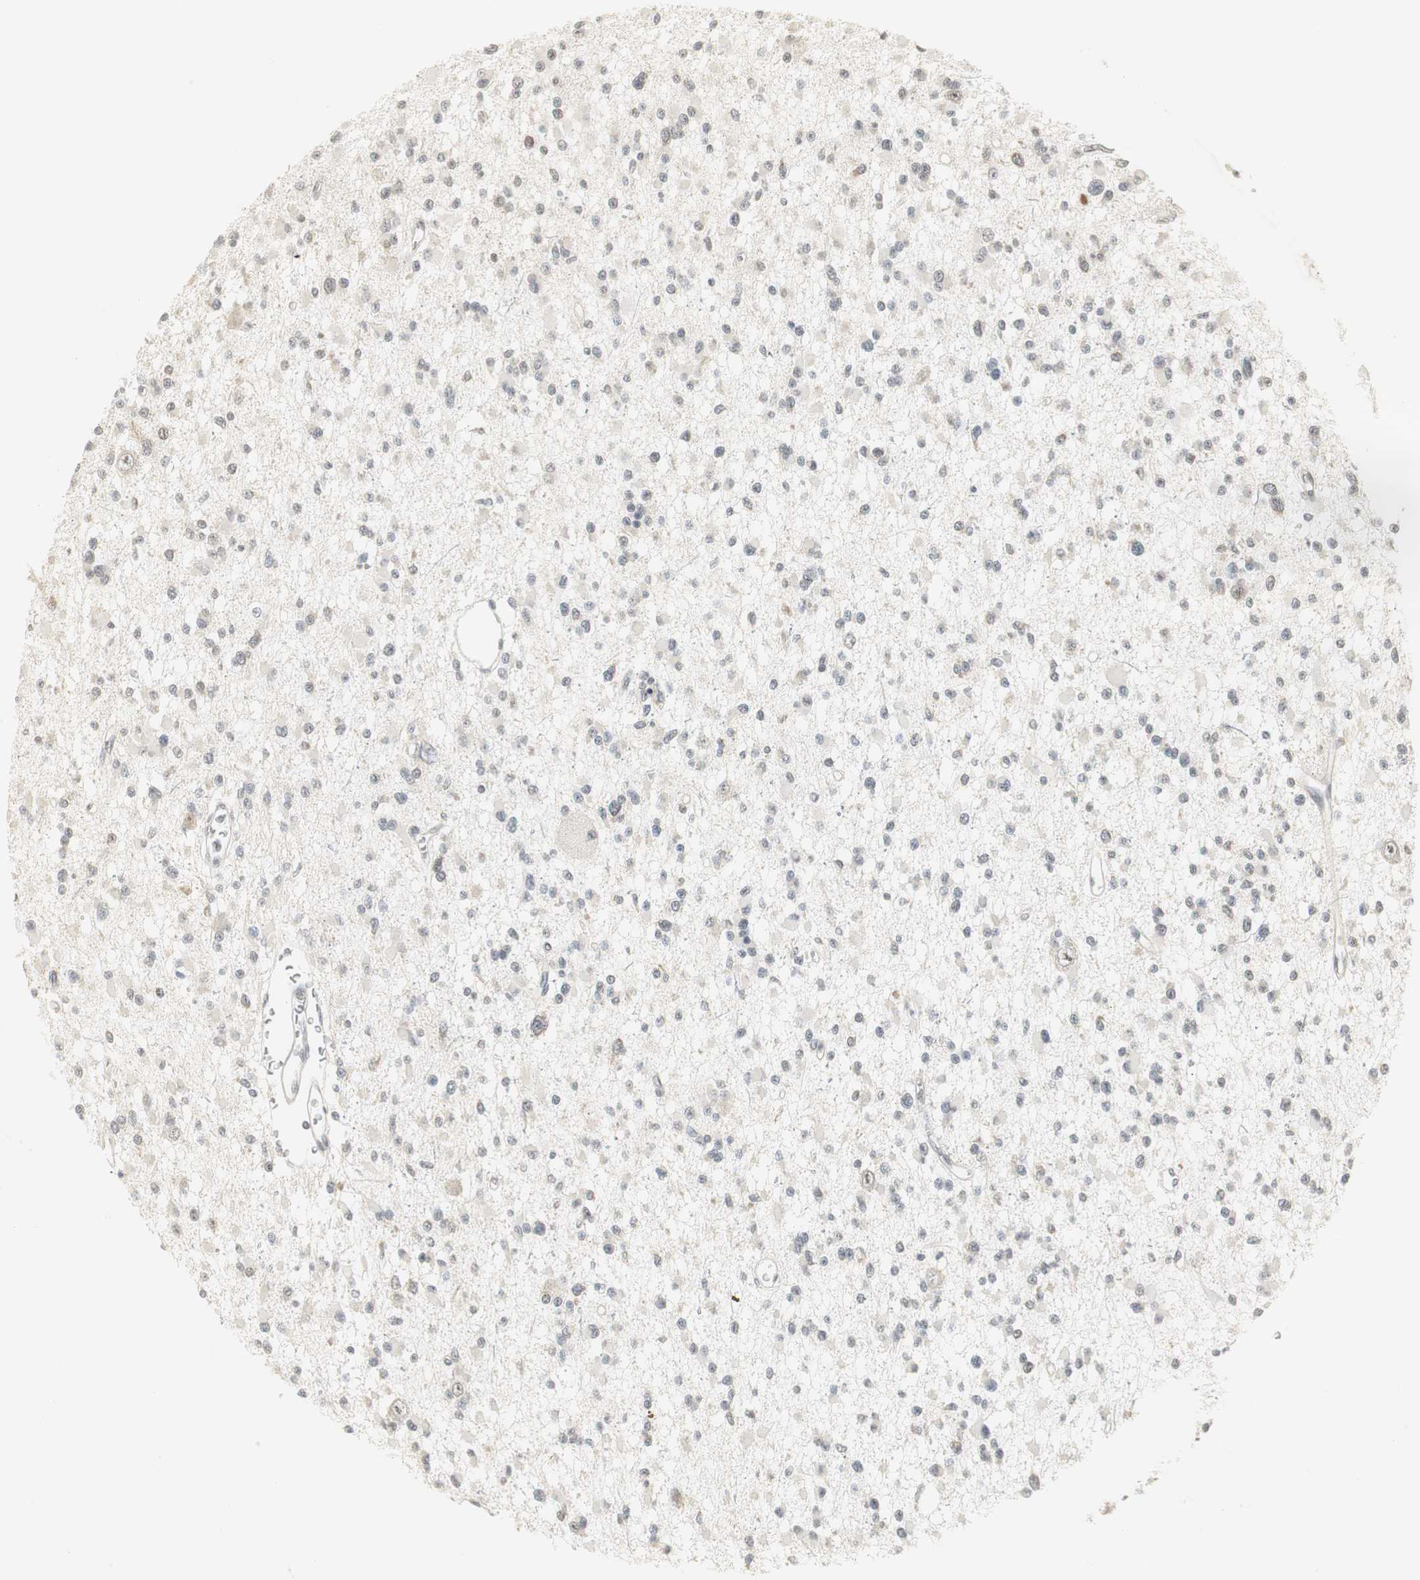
{"staining": {"intensity": "negative", "quantity": "none", "location": "none"}, "tissue": "glioma", "cell_type": "Tumor cells", "image_type": "cancer", "snomed": [{"axis": "morphology", "description": "Glioma, malignant, Low grade"}, {"axis": "topography", "description": "Brain"}], "caption": "The IHC micrograph has no significant positivity in tumor cells of glioma tissue.", "gene": "ELOA", "patient": {"sex": "female", "age": 22}}